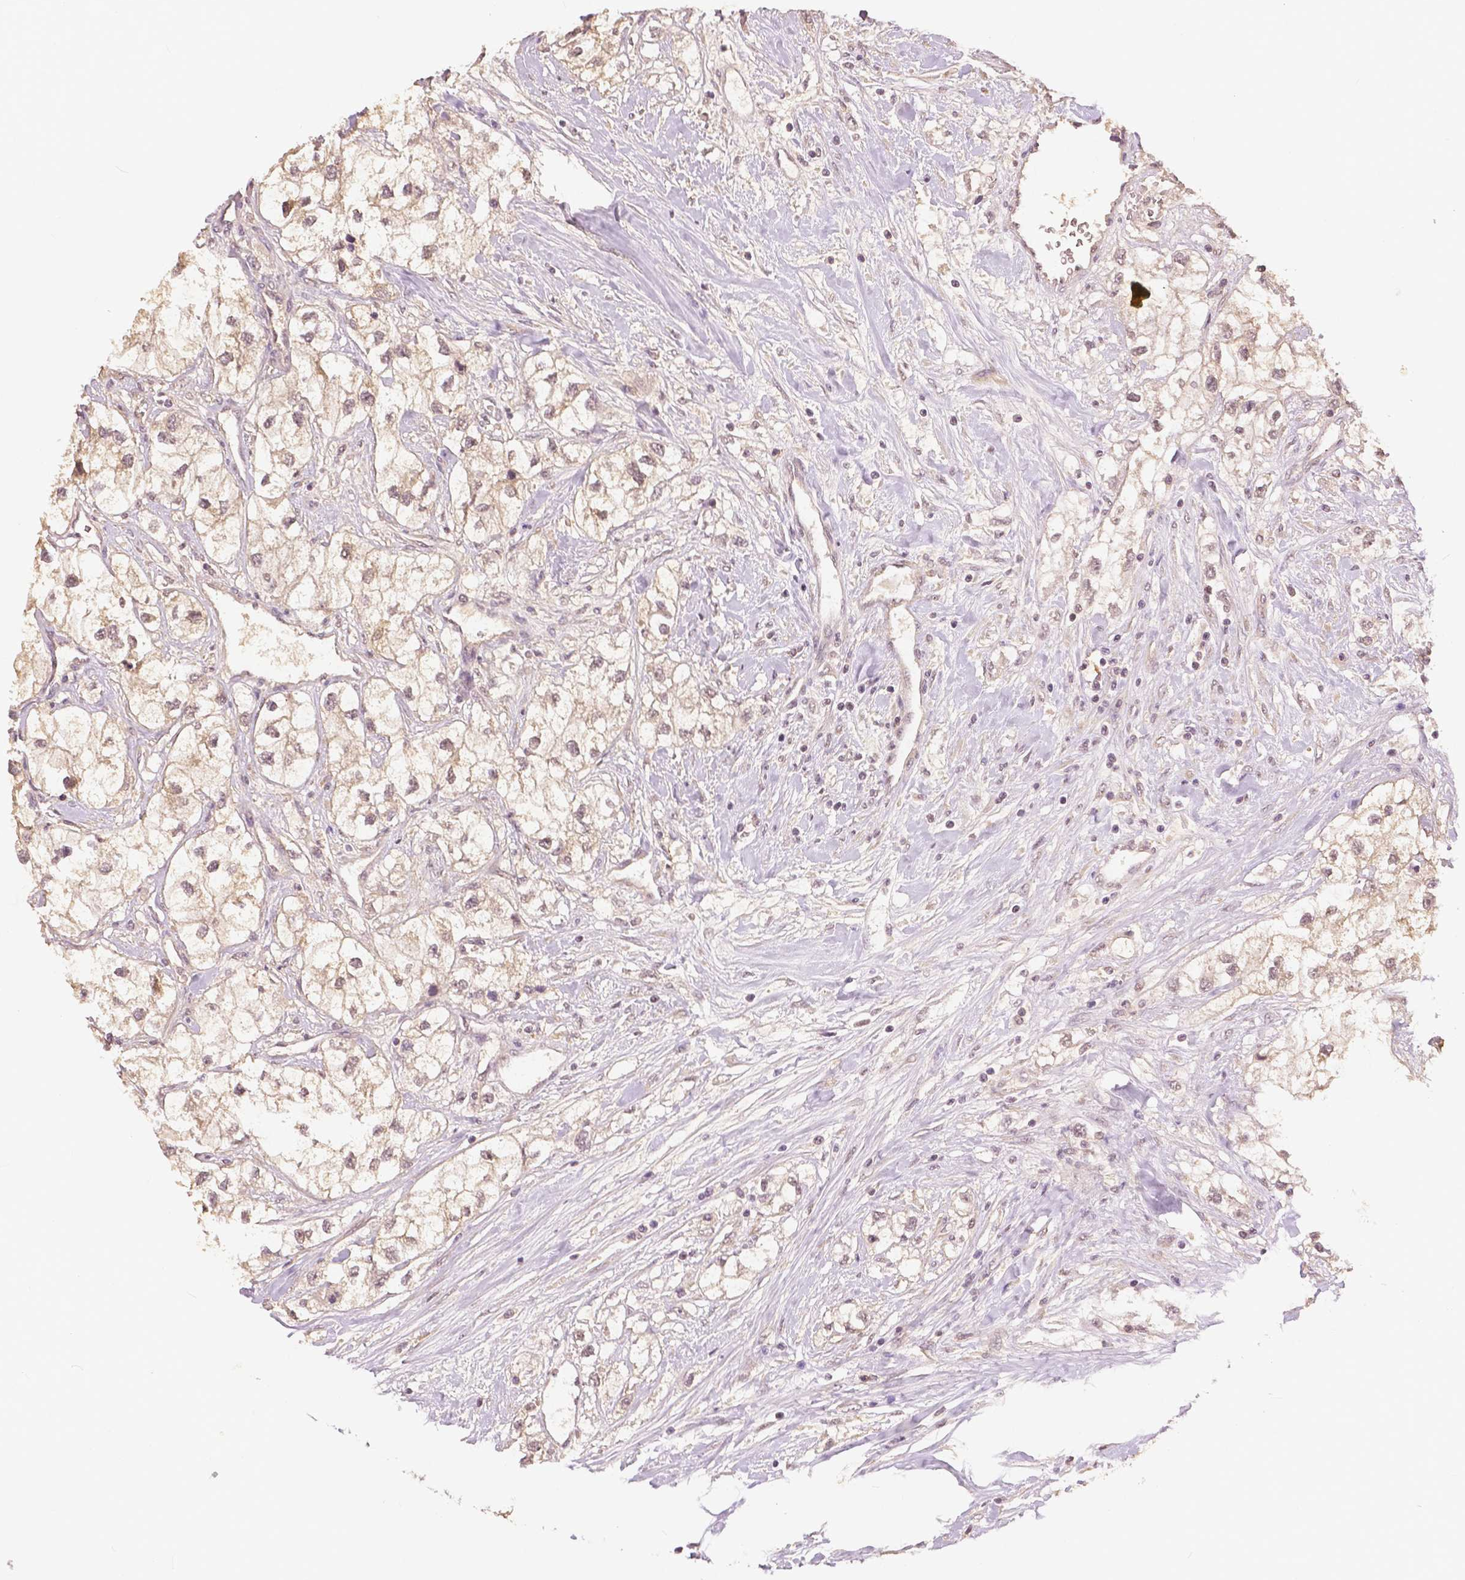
{"staining": {"intensity": "weak", "quantity": ">75%", "location": "cytoplasmic/membranous,nuclear"}, "tissue": "renal cancer", "cell_type": "Tumor cells", "image_type": "cancer", "snomed": [{"axis": "morphology", "description": "Adenocarcinoma, NOS"}, {"axis": "topography", "description": "Kidney"}], "caption": "High-magnification brightfield microscopy of renal cancer (adenocarcinoma) stained with DAB (brown) and counterstained with hematoxylin (blue). tumor cells exhibit weak cytoplasmic/membranous and nuclear positivity is appreciated in about>75% of cells.", "gene": "MAP1LC3B", "patient": {"sex": "male", "age": 59}}